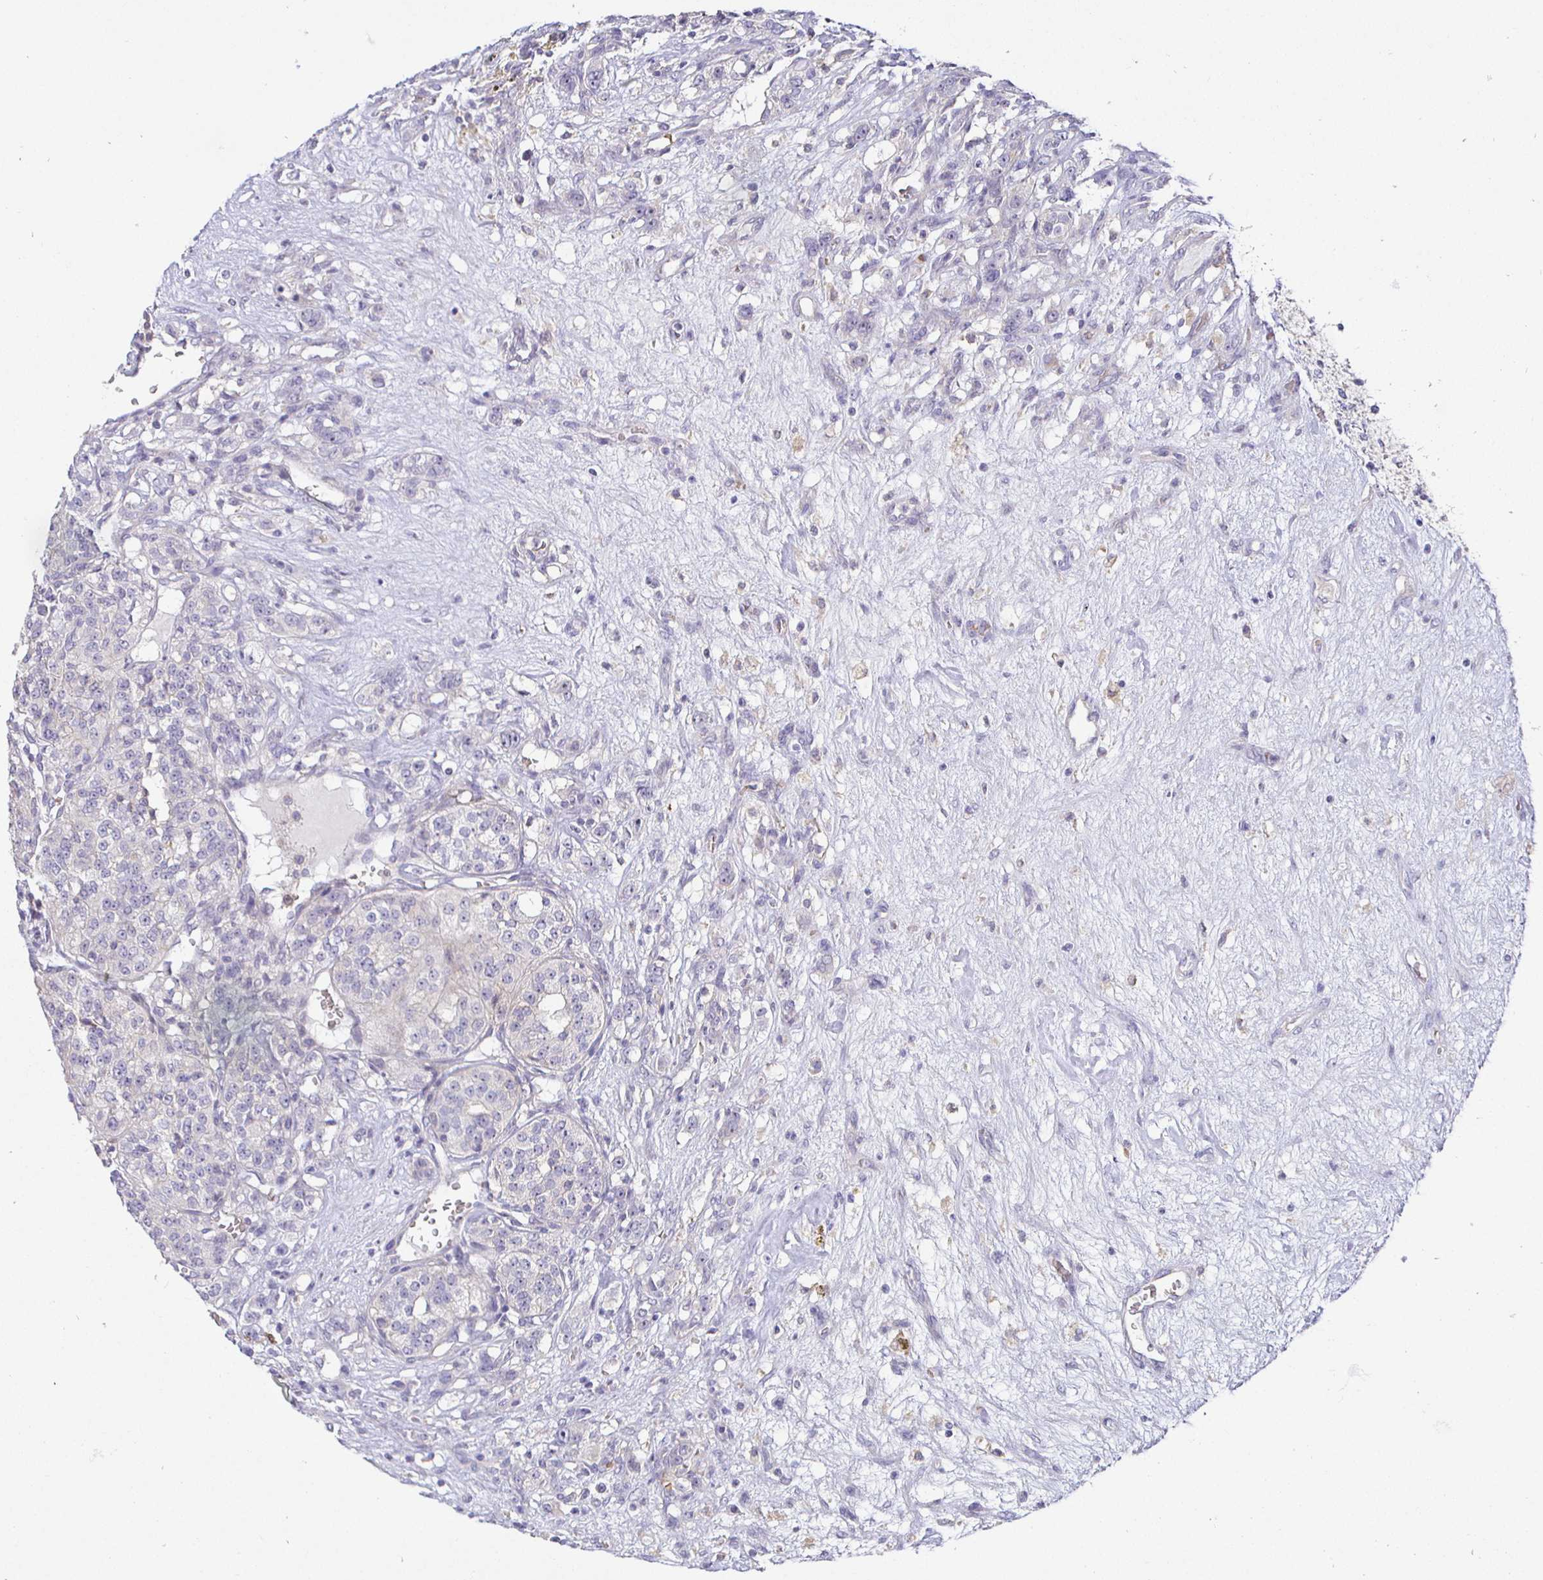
{"staining": {"intensity": "negative", "quantity": "none", "location": "none"}, "tissue": "renal cancer", "cell_type": "Tumor cells", "image_type": "cancer", "snomed": [{"axis": "morphology", "description": "Adenocarcinoma, NOS"}, {"axis": "topography", "description": "Kidney"}], "caption": "DAB immunohistochemical staining of human renal cancer demonstrates no significant expression in tumor cells.", "gene": "SIRPA", "patient": {"sex": "female", "age": 63}}